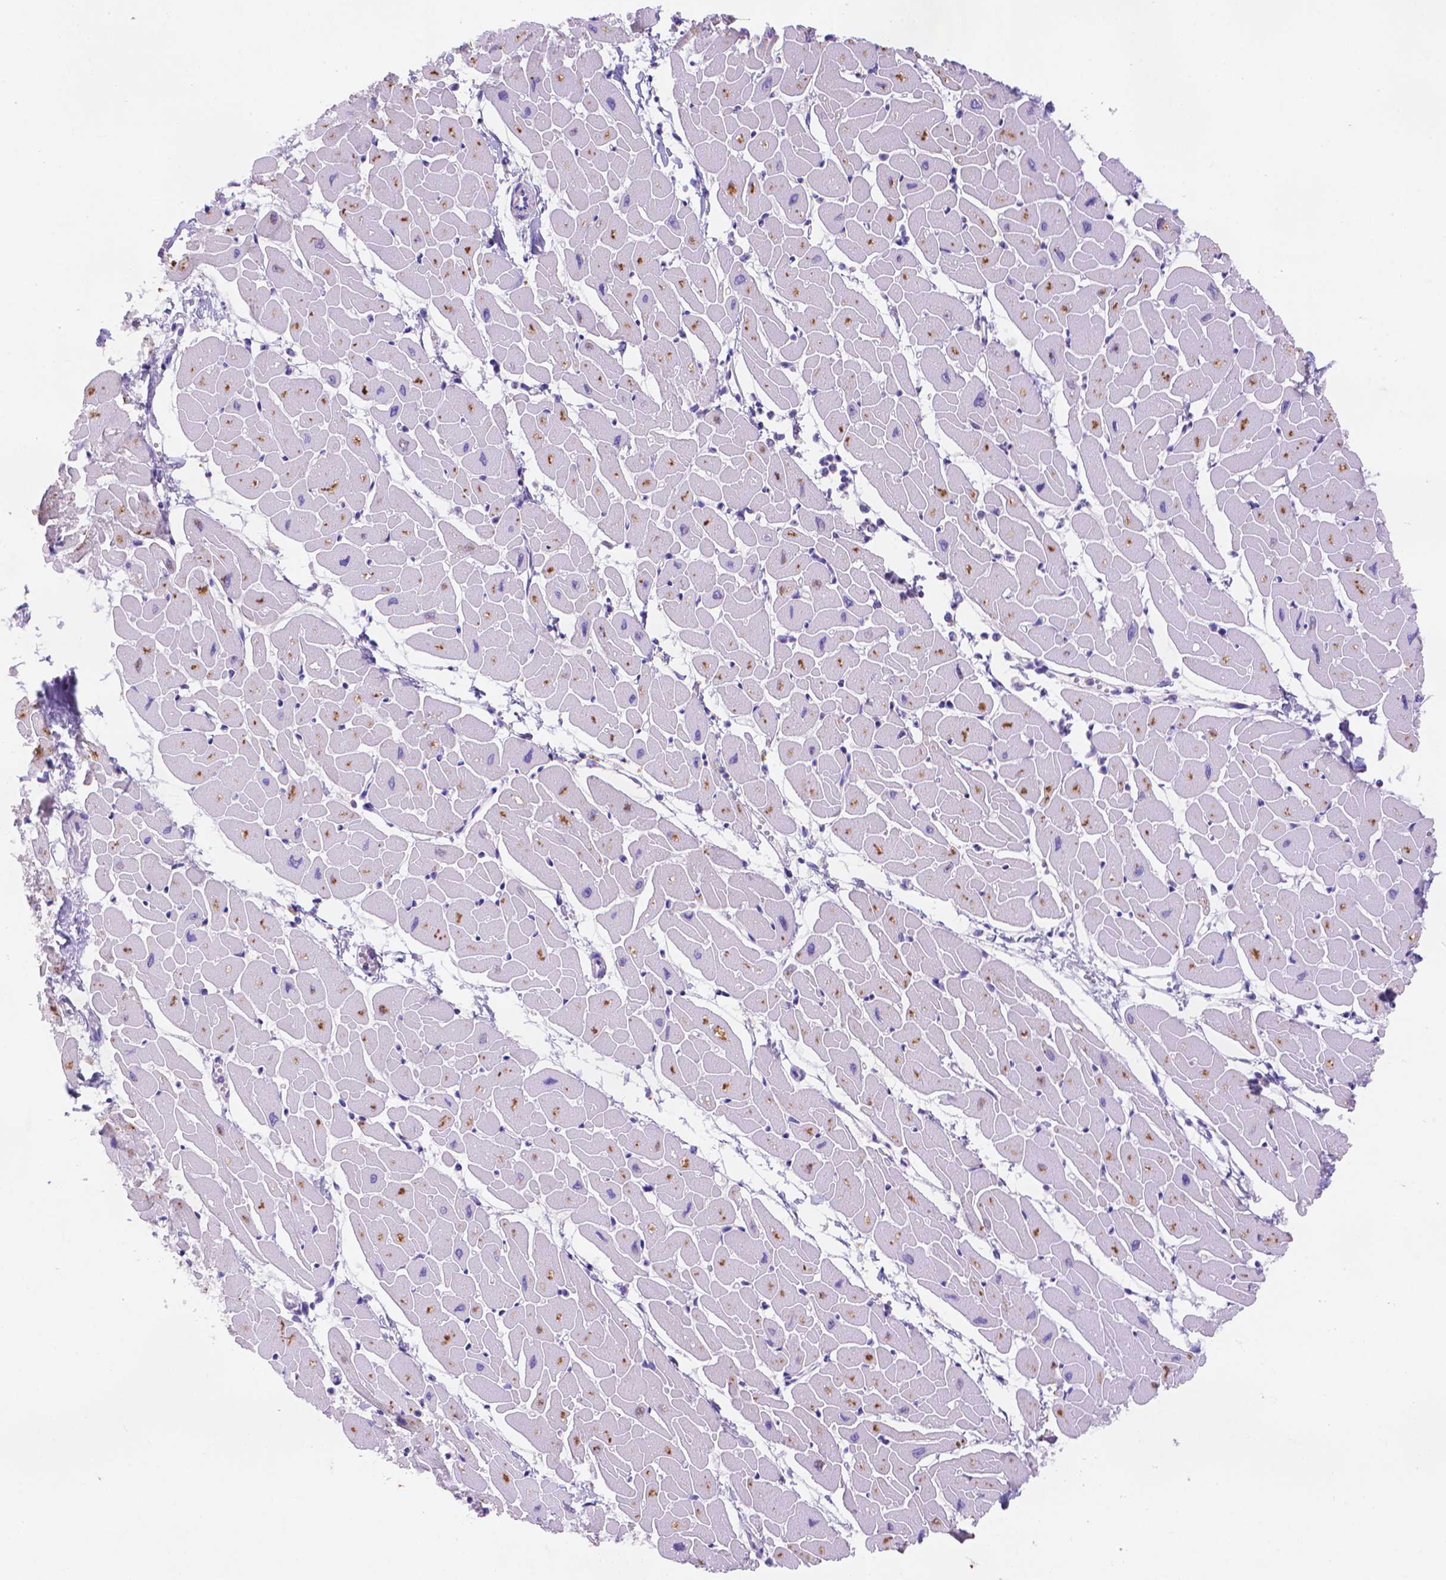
{"staining": {"intensity": "moderate", "quantity": "<25%", "location": "cytoplasmic/membranous"}, "tissue": "heart muscle", "cell_type": "Cardiomyocytes", "image_type": "normal", "snomed": [{"axis": "morphology", "description": "Normal tissue, NOS"}, {"axis": "topography", "description": "Heart"}], "caption": "This image shows immunohistochemistry (IHC) staining of benign heart muscle, with low moderate cytoplasmic/membranous staining in about <25% of cardiomyocytes.", "gene": "FGD2", "patient": {"sex": "male", "age": 57}}